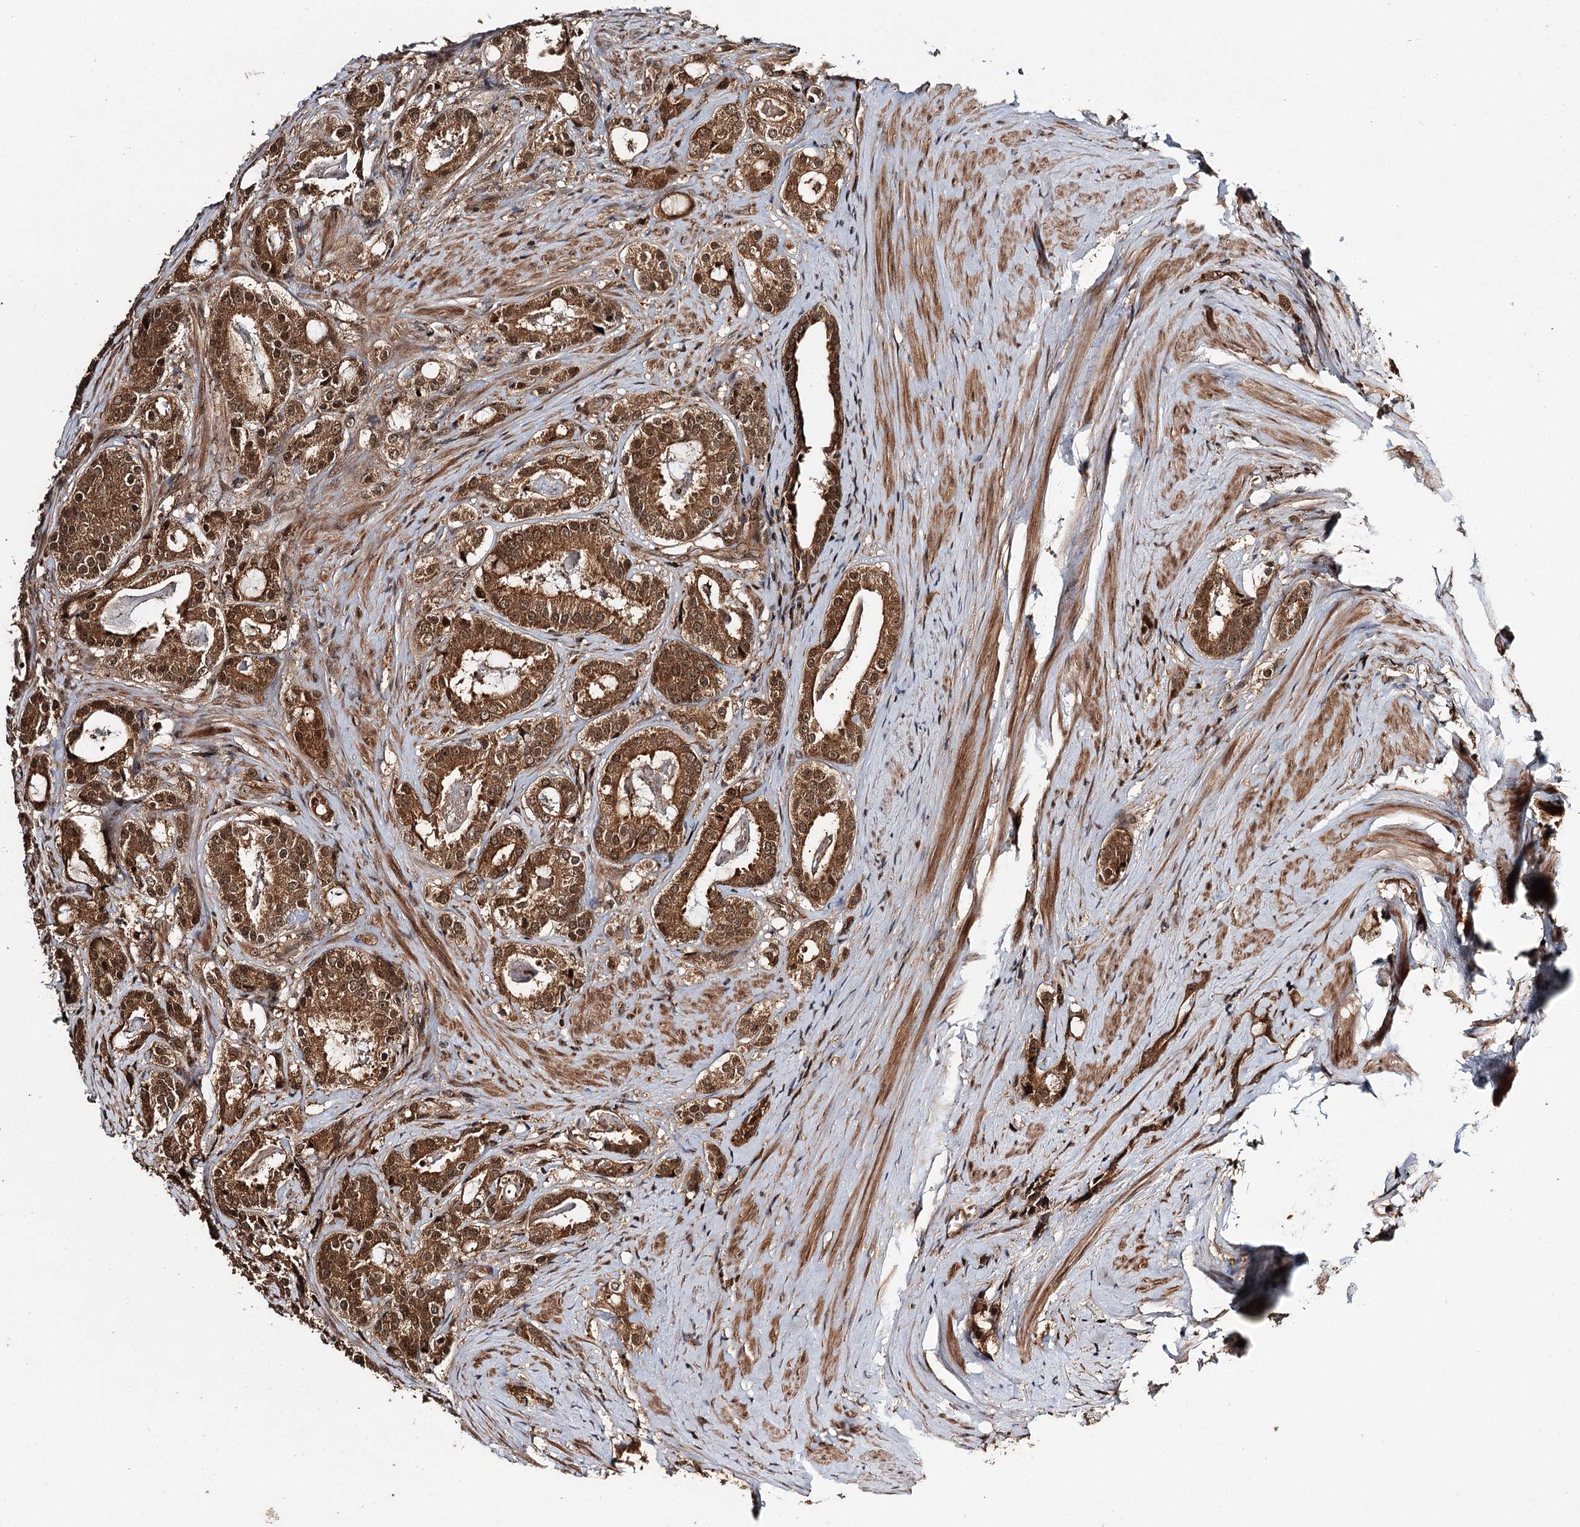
{"staining": {"intensity": "moderate", "quantity": ">75%", "location": "cytoplasmic/membranous,nuclear"}, "tissue": "prostate cancer", "cell_type": "Tumor cells", "image_type": "cancer", "snomed": [{"axis": "morphology", "description": "Adenocarcinoma, High grade"}, {"axis": "topography", "description": "Prostate"}], "caption": "Human prostate cancer stained for a protein (brown) reveals moderate cytoplasmic/membranous and nuclear positive staining in about >75% of tumor cells.", "gene": "N6AMT1", "patient": {"sex": "male", "age": 63}}